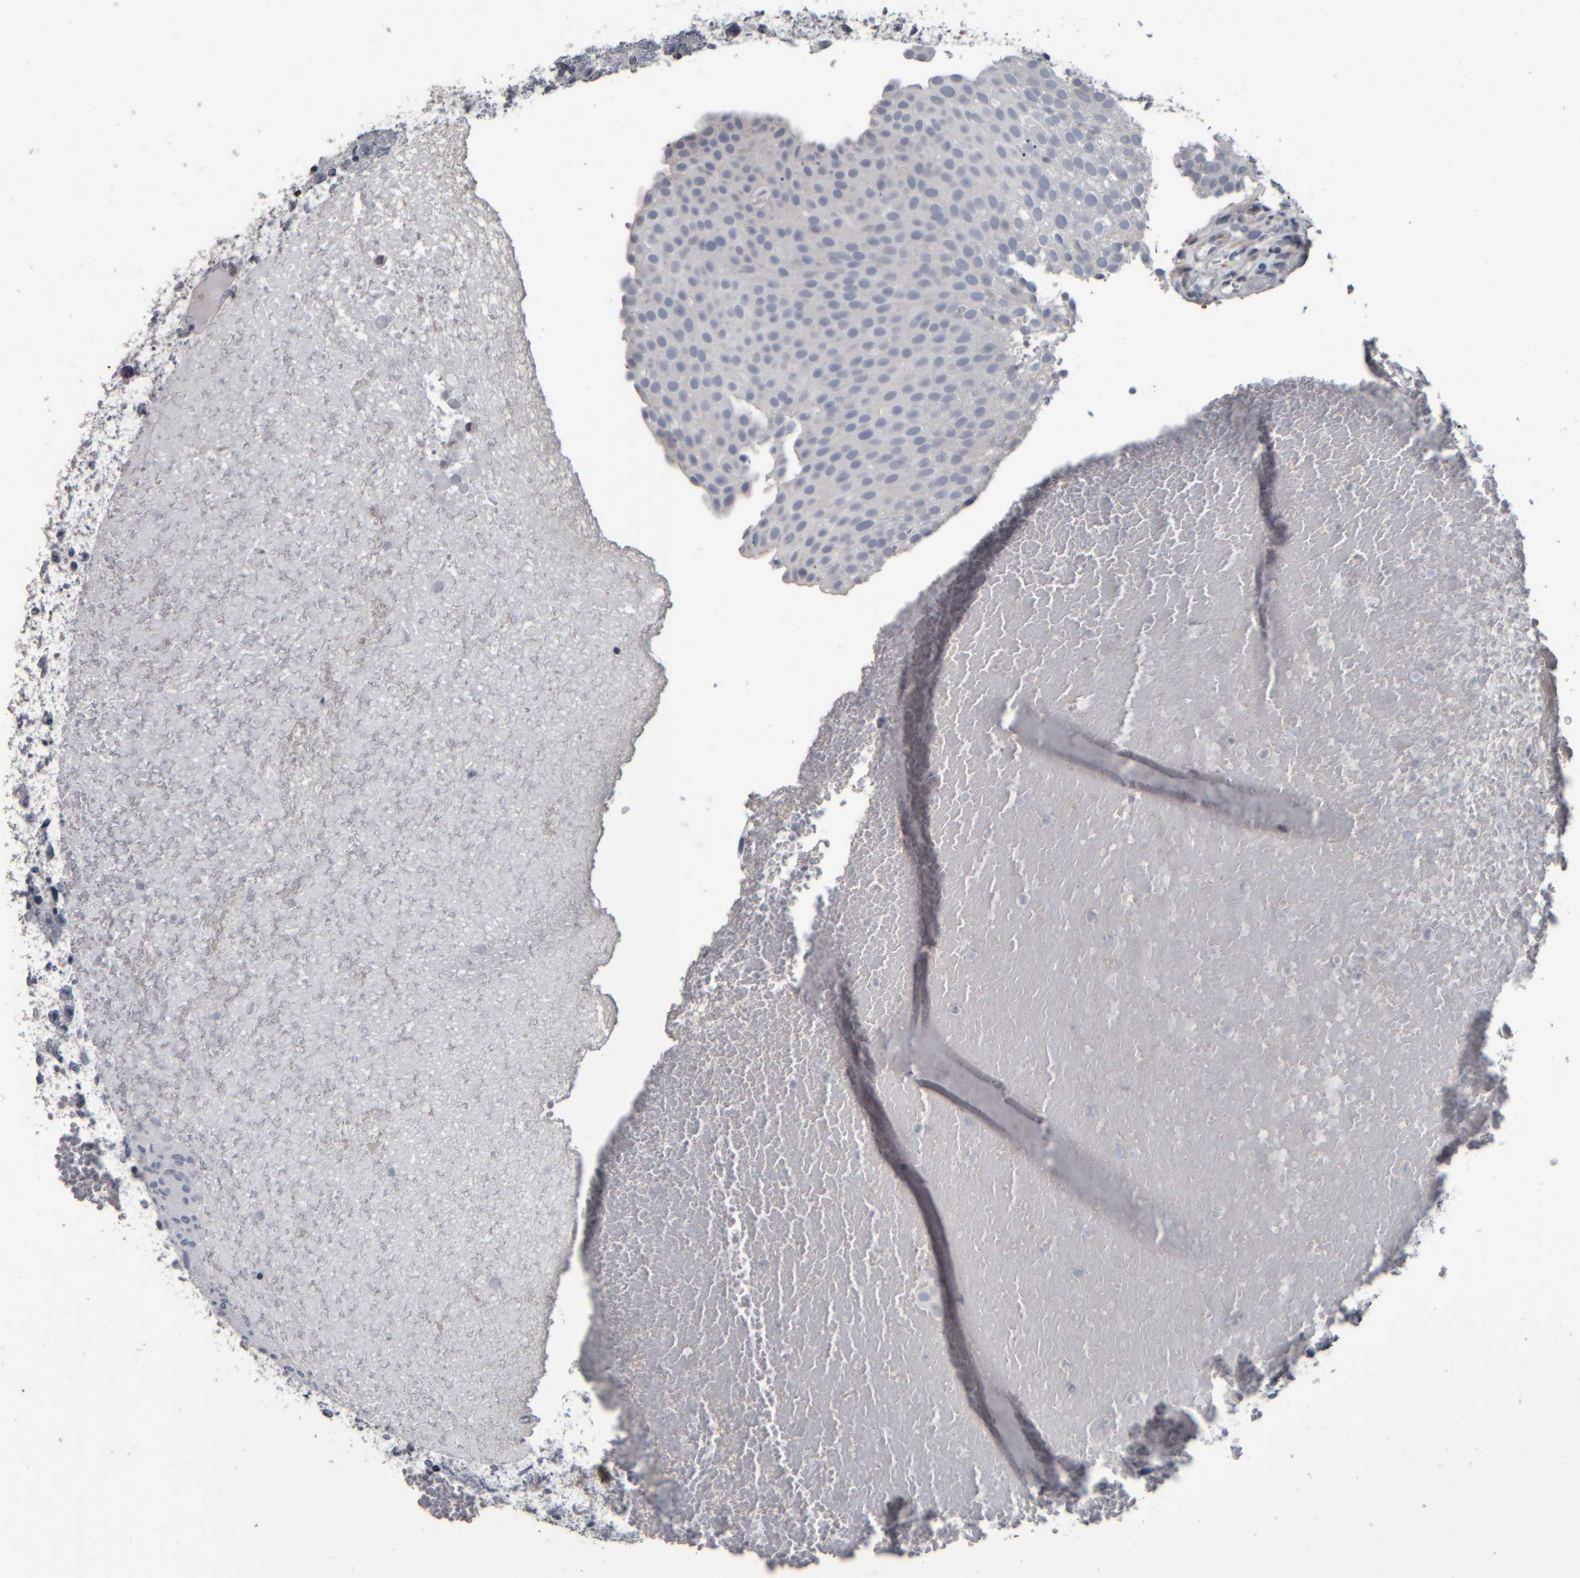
{"staining": {"intensity": "negative", "quantity": "none", "location": "none"}, "tissue": "urothelial cancer", "cell_type": "Tumor cells", "image_type": "cancer", "snomed": [{"axis": "morphology", "description": "Urothelial carcinoma, Low grade"}, {"axis": "topography", "description": "Urinary bladder"}], "caption": "The histopathology image reveals no significant expression in tumor cells of urothelial cancer.", "gene": "CAVIN4", "patient": {"sex": "male", "age": 78}}